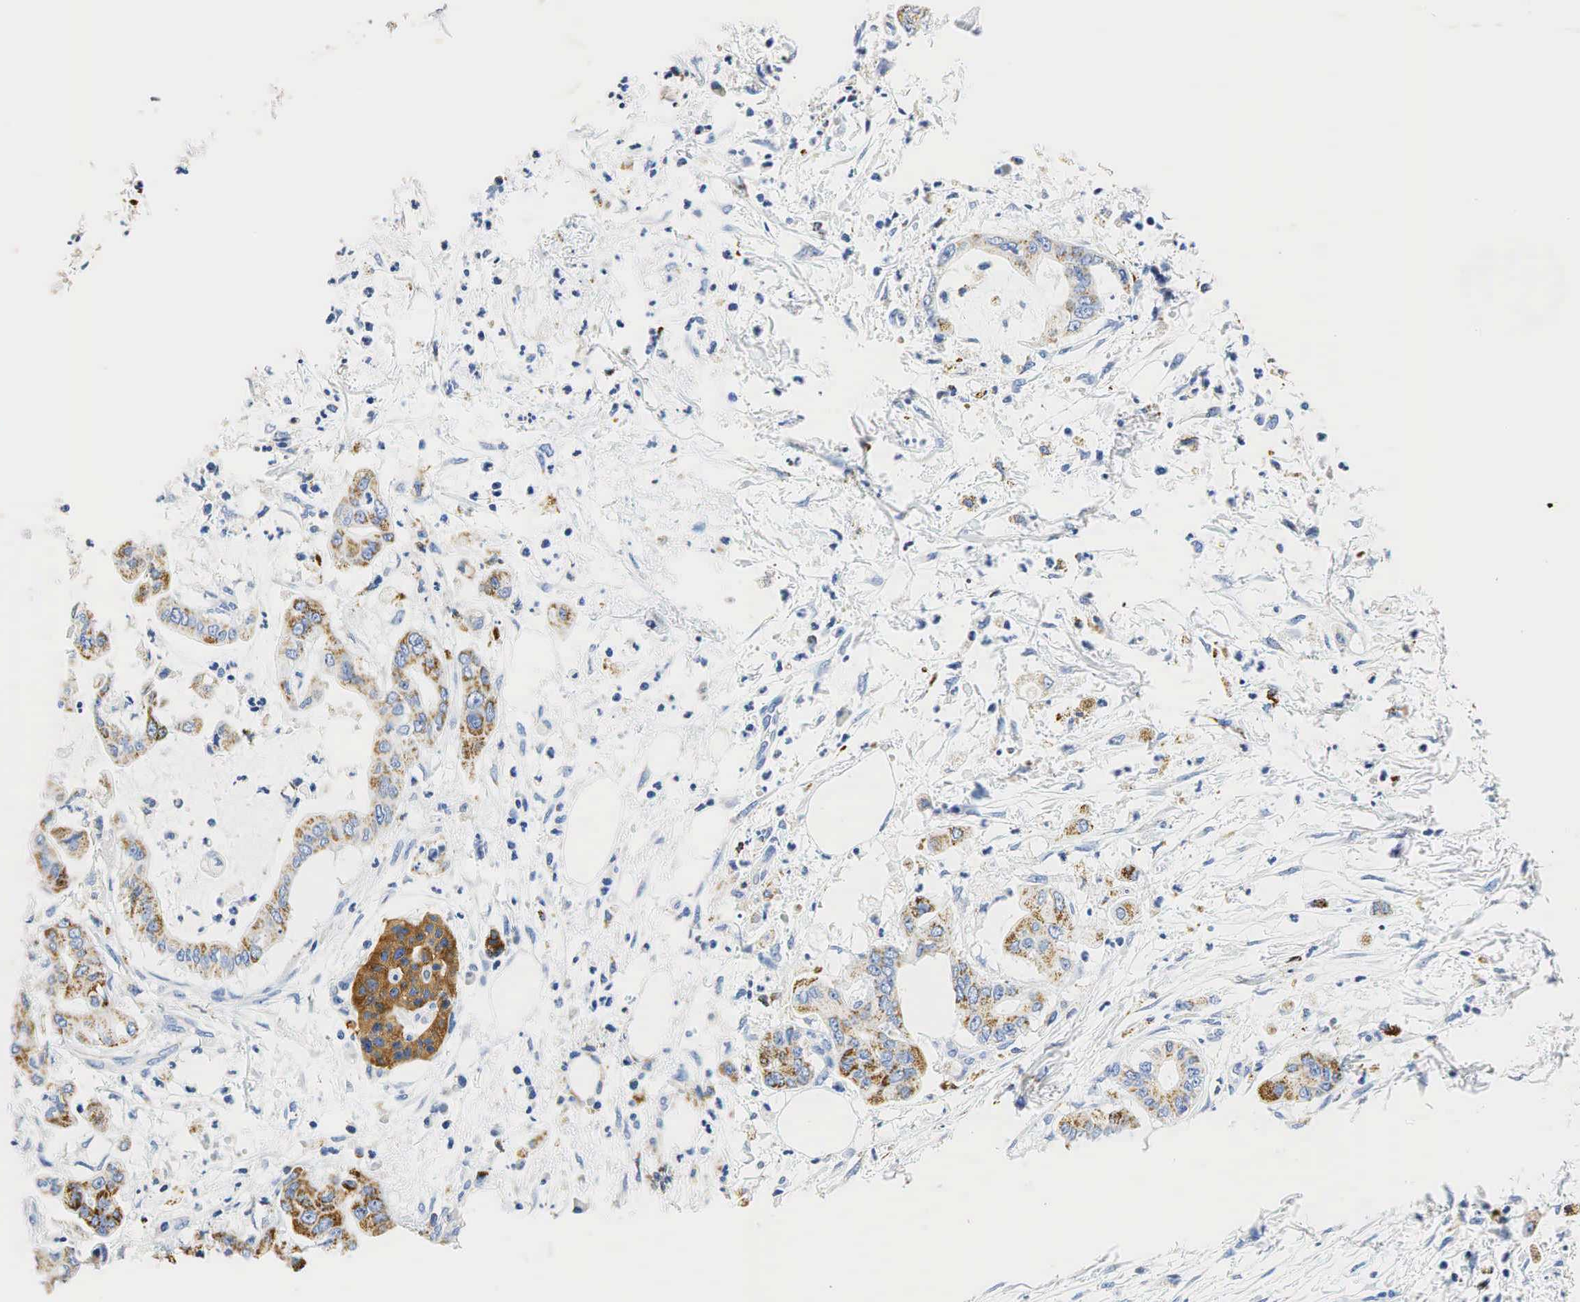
{"staining": {"intensity": "weak", "quantity": "25%-75%", "location": "cytoplasmic/membranous"}, "tissue": "pancreatic cancer", "cell_type": "Tumor cells", "image_type": "cancer", "snomed": [{"axis": "morphology", "description": "Adenocarcinoma, NOS"}, {"axis": "topography", "description": "Pancreas"}], "caption": "Protein staining of pancreatic cancer (adenocarcinoma) tissue displays weak cytoplasmic/membranous staining in approximately 25%-75% of tumor cells.", "gene": "SYP", "patient": {"sex": "male", "age": 58}}